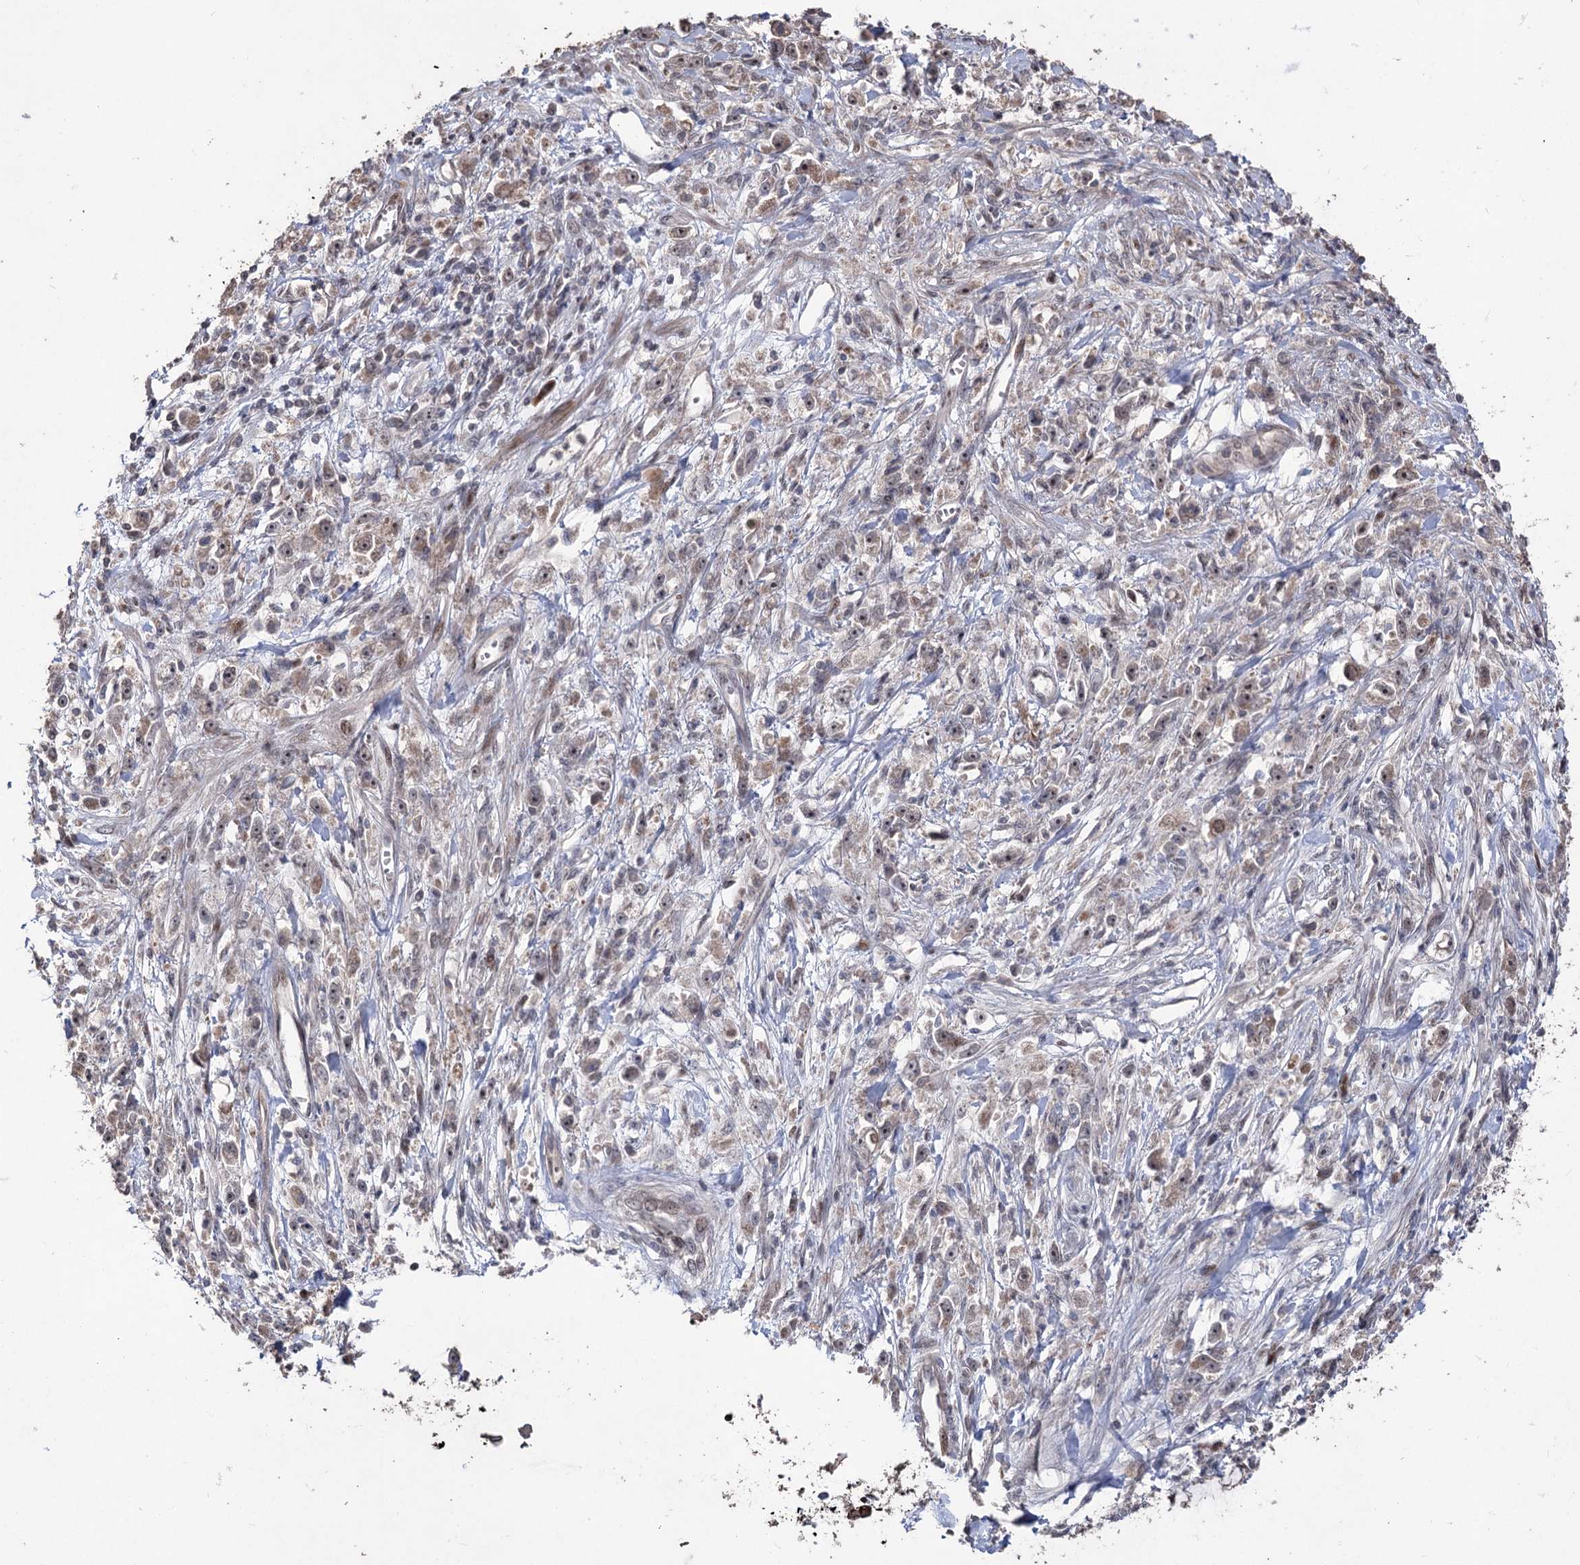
{"staining": {"intensity": "weak", "quantity": "25%-75%", "location": "cytoplasmic/membranous,nuclear"}, "tissue": "stomach cancer", "cell_type": "Tumor cells", "image_type": "cancer", "snomed": [{"axis": "morphology", "description": "Adenocarcinoma, NOS"}, {"axis": "topography", "description": "Stomach"}], "caption": "An IHC image of tumor tissue is shown. Protein staining in brown highlights weak cytoplasmic/membranous and nuclear positivity in stomach cancer within tumor cells.", "gene": "CPNE8", "patient": {"sex": "female", "age": 59}}